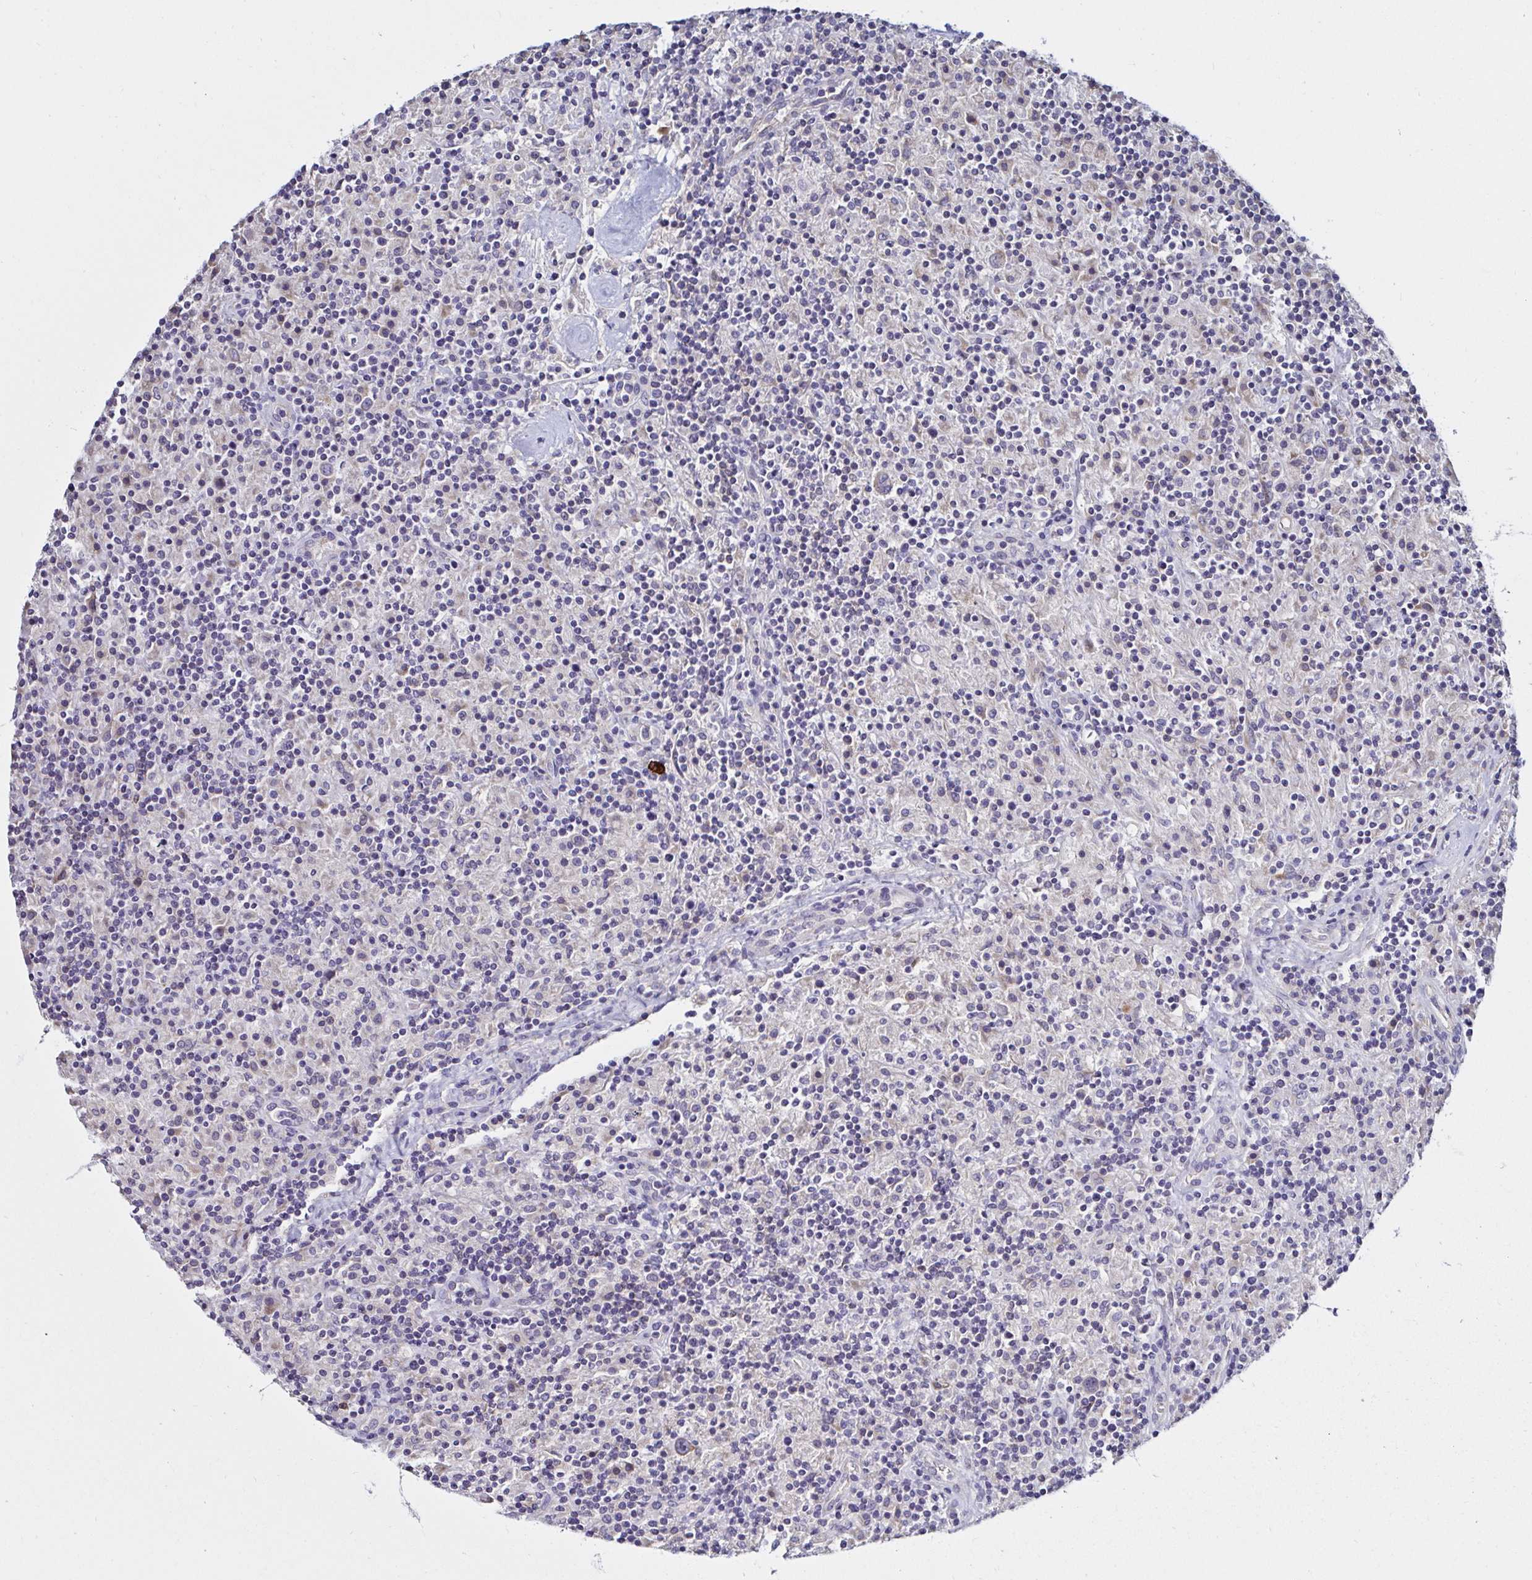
{"staining": {"intensity": "weak", "quantity": "<25%", "location": "cytoplasmic/membranous"}, "tissue": "lymphoma", "cell_type": "Tumor cells", "image_type": "cancer", "snomed": [{"axis": "morphology", "description": "Hodgkin's disease, NOS"}, {"axis": "topography", "description": "Lymph node"}], "caption": "Human lymphoma stained for a protein using IHC shows no staining in tumor cells.", "gene": "VSIG2", "patient": {"sex": "male", "age": 70}}